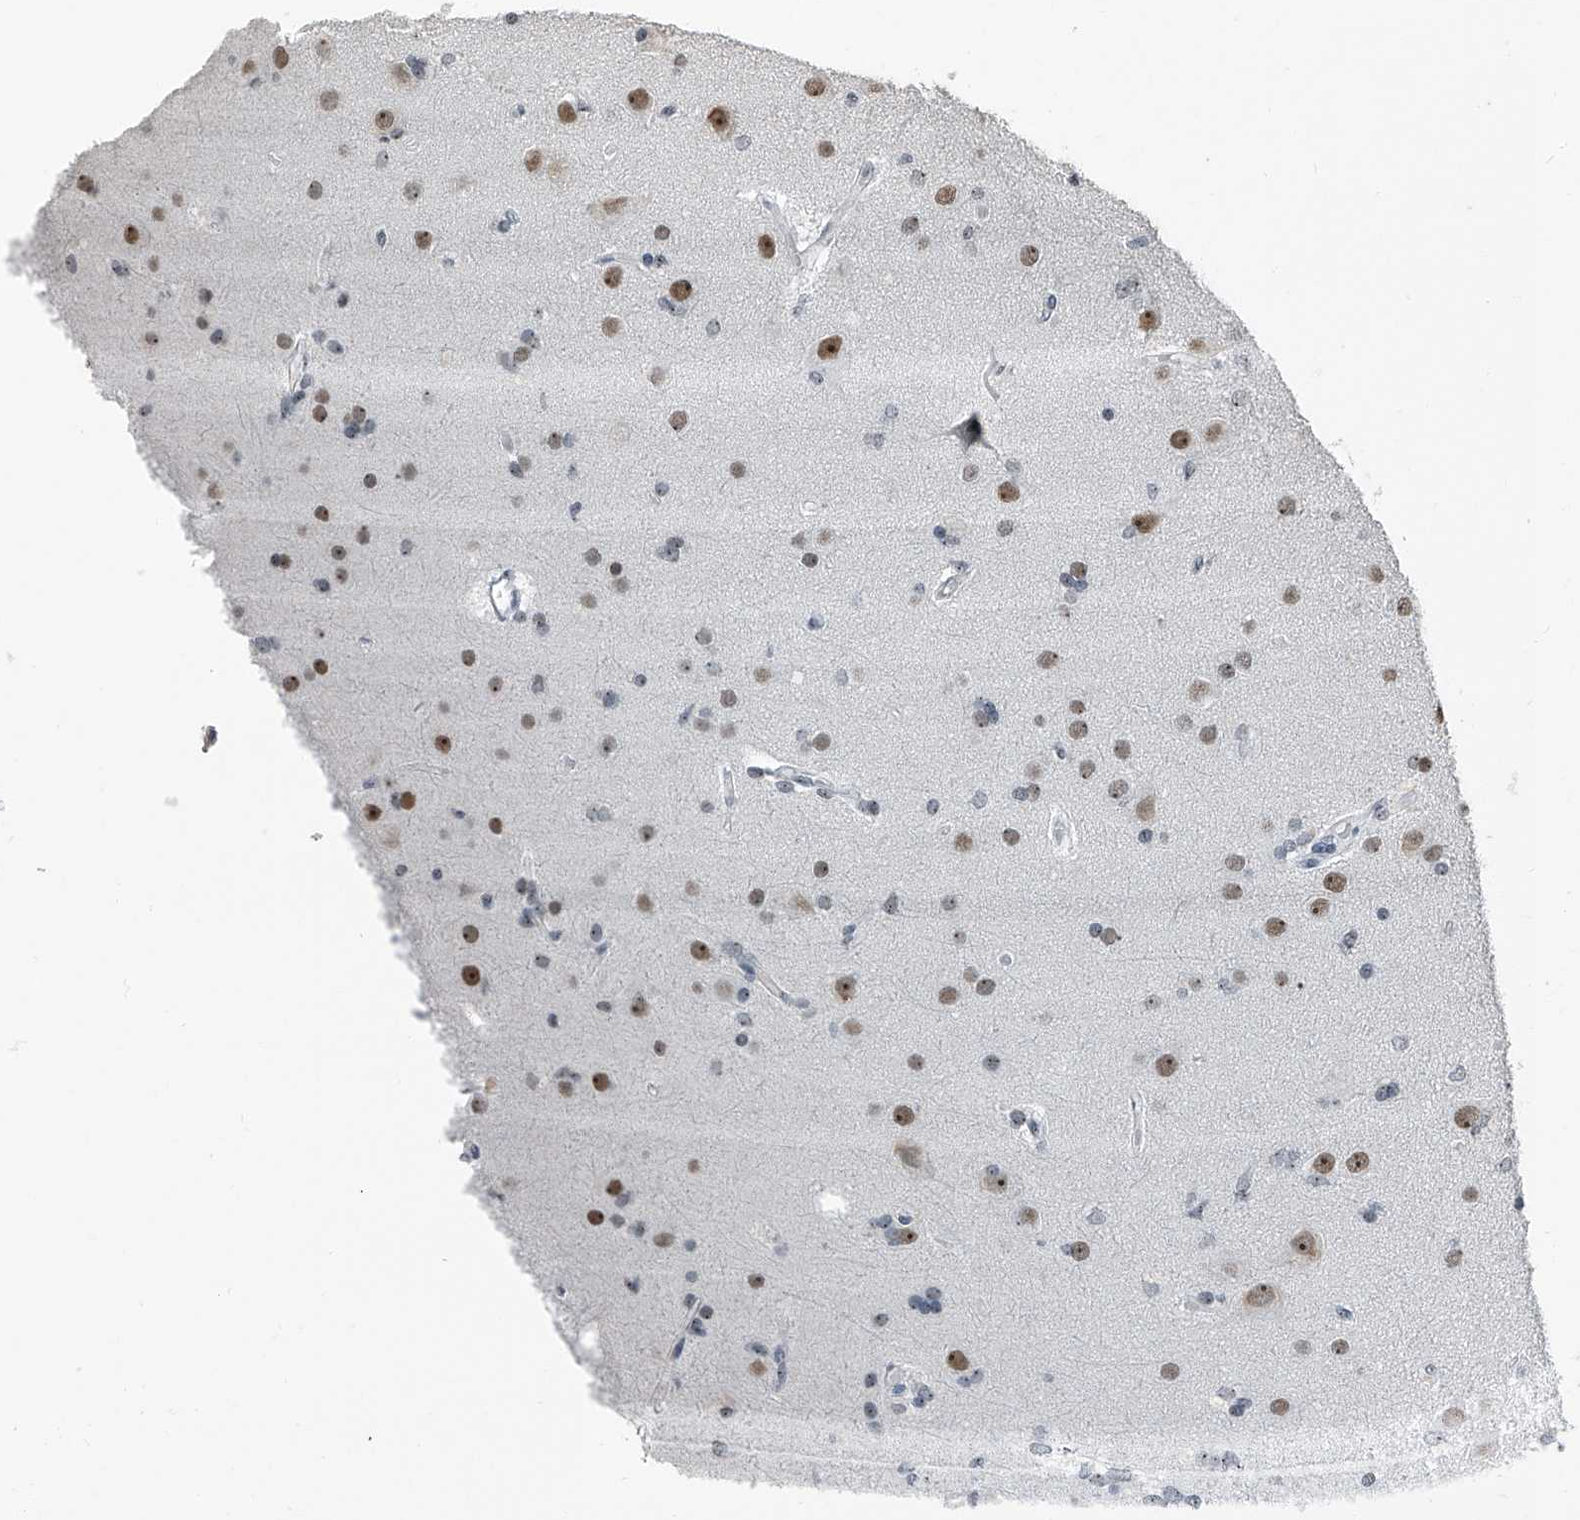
{"staining": {"intensity": "moderate", "quantity": ">75%", "location": "nuclear"}, "tissue": "glioma", "cell_type": "Tumor cells", "image_type": "cancer", "snomed": [{"axis": "morphology", "description": "Glioma, malignant, High grade"}, {"axis": "topography", "description": "Brain"}], "caption": "A brown stain labels moderate nuclear expression of a protein in human glioma tumor cells.", "gene": "TCOF1", "patient": {"sex": "female", "age": 59}}